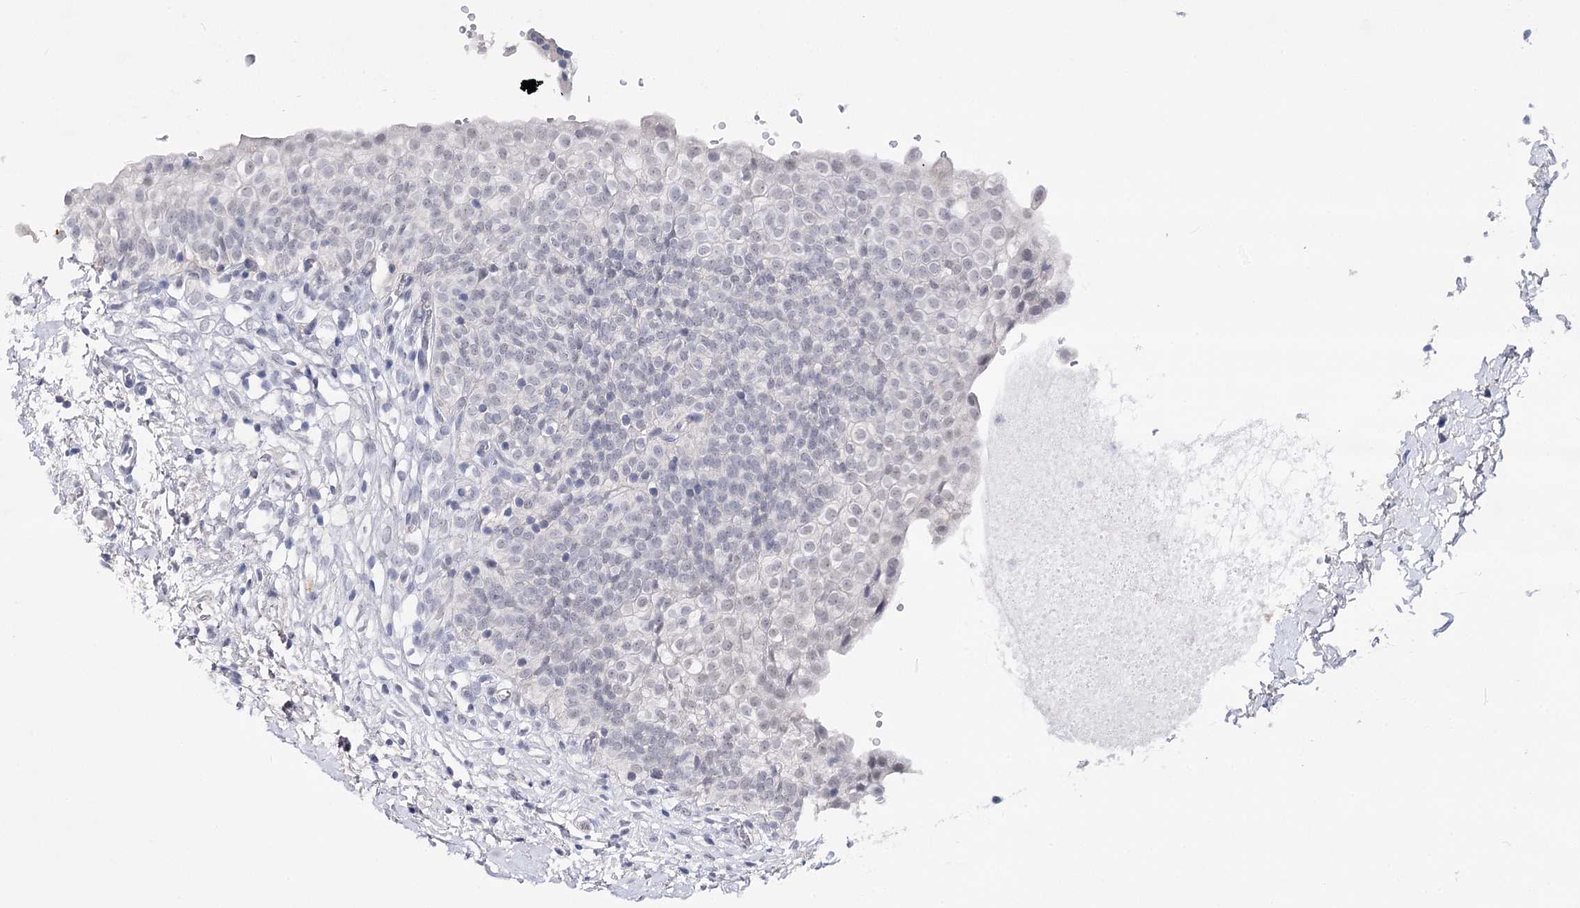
{"staining": {"intensity": "moderate", "quantity": "<25%", "location": "nuclear"}, "tissue": "urinary bladder", "cell_type": "Urothelial cells", "image_type": "normal", "snomed": [{"axis": "morphology", "description": "Normal tissue, NOS"}, {"axis": "topography", "description": "Urinary bladder"}], "caption": "Unremarkable urinary bladder exhibits moderate nuclear staining in about <25% of urothelial cells, visualized by immunohistochemistry.", "gene": "ATP10B", "patient": {"sex": "male", "age": 55}}